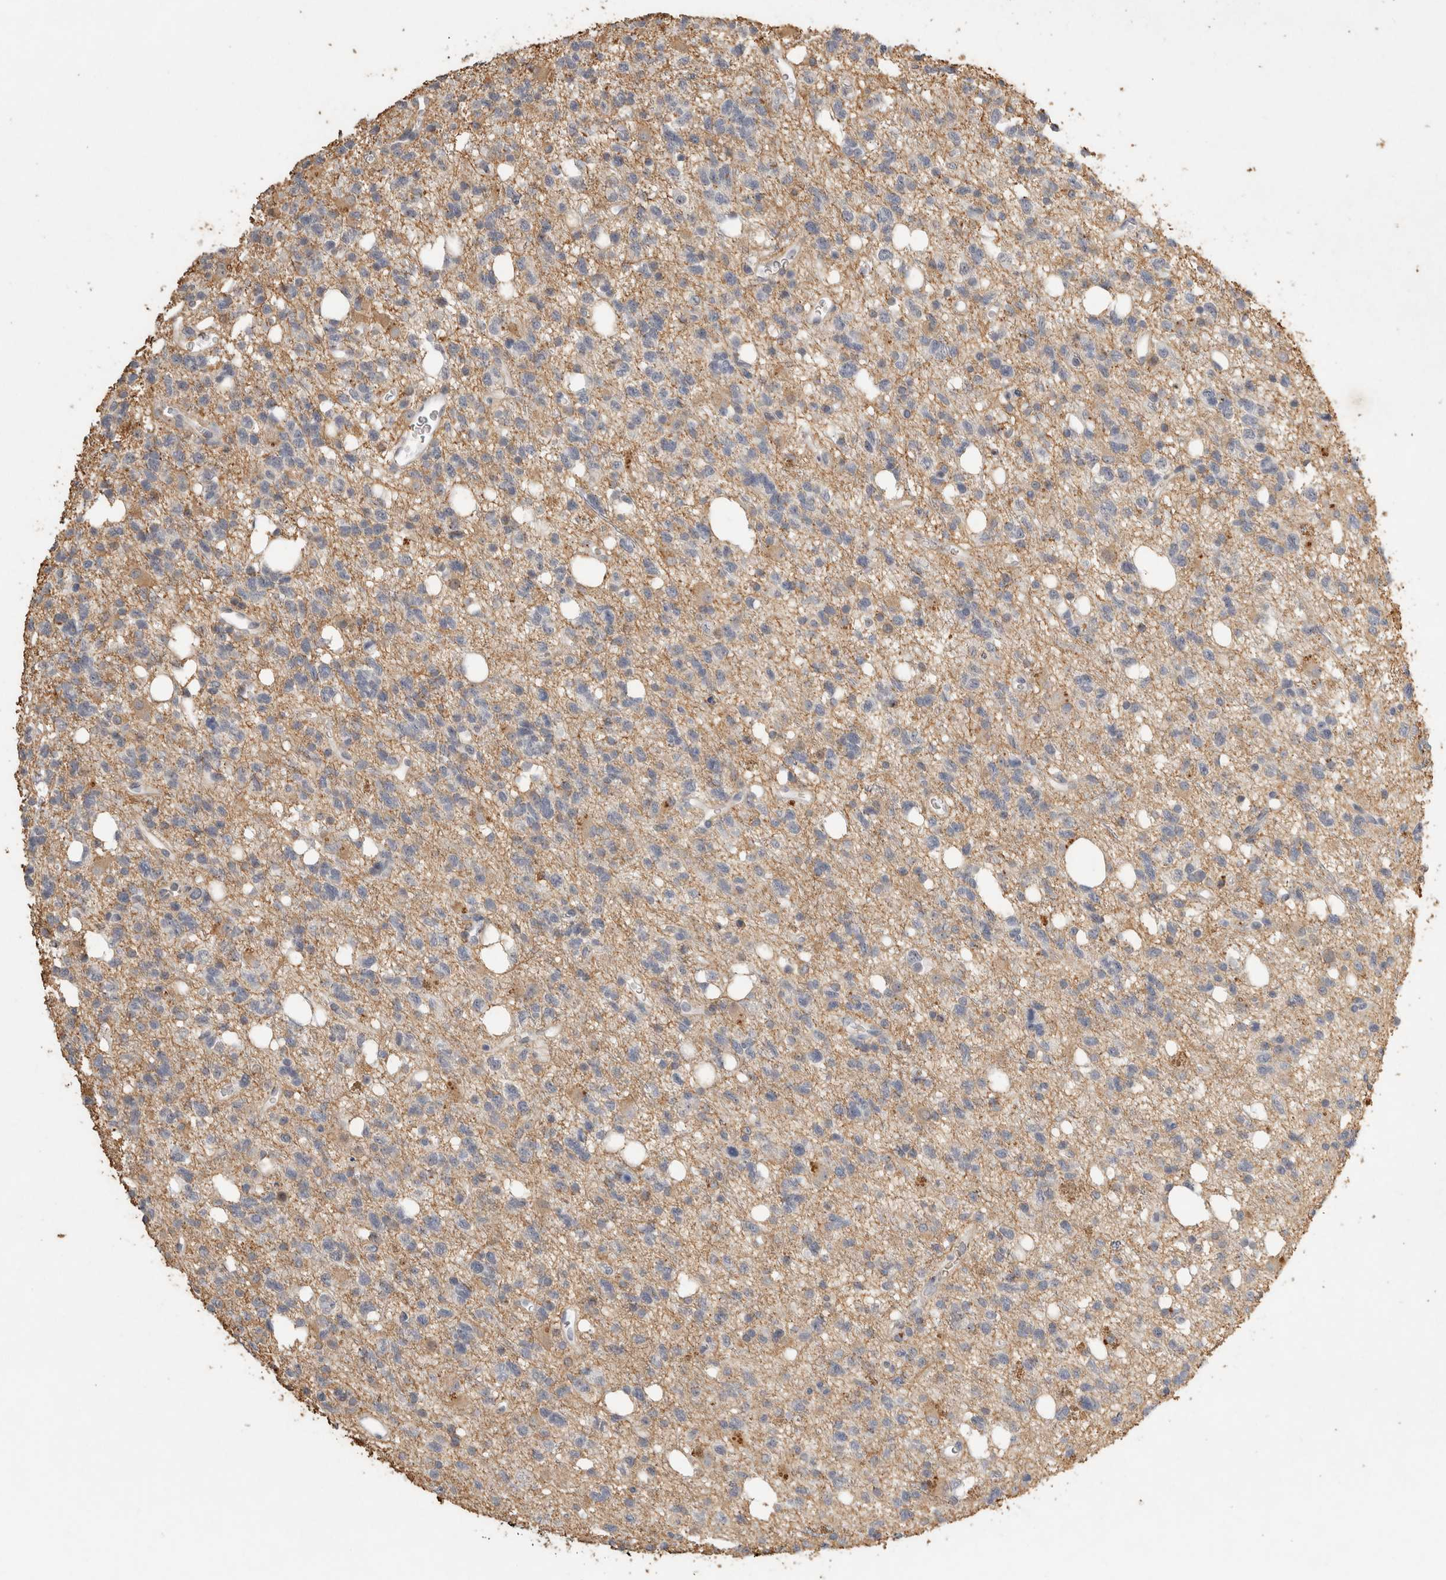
{"staining": {"intensity": "negative", "quantity": "none", "location": "none"}, "tissue": "glioma", "cell_type": "Tumor cells", "image_type": "cancer", "snomed": [{"axis": "morphology", "description": "Glioma, malignant, High grade"}, {"axis": "topography", "description": "Brain"}], "caption": "There is no significant expression in tumor cells of malignant glioma (high-grade).", "gene": "REPS2", "patient": {"sex": "female", "age": 62}}